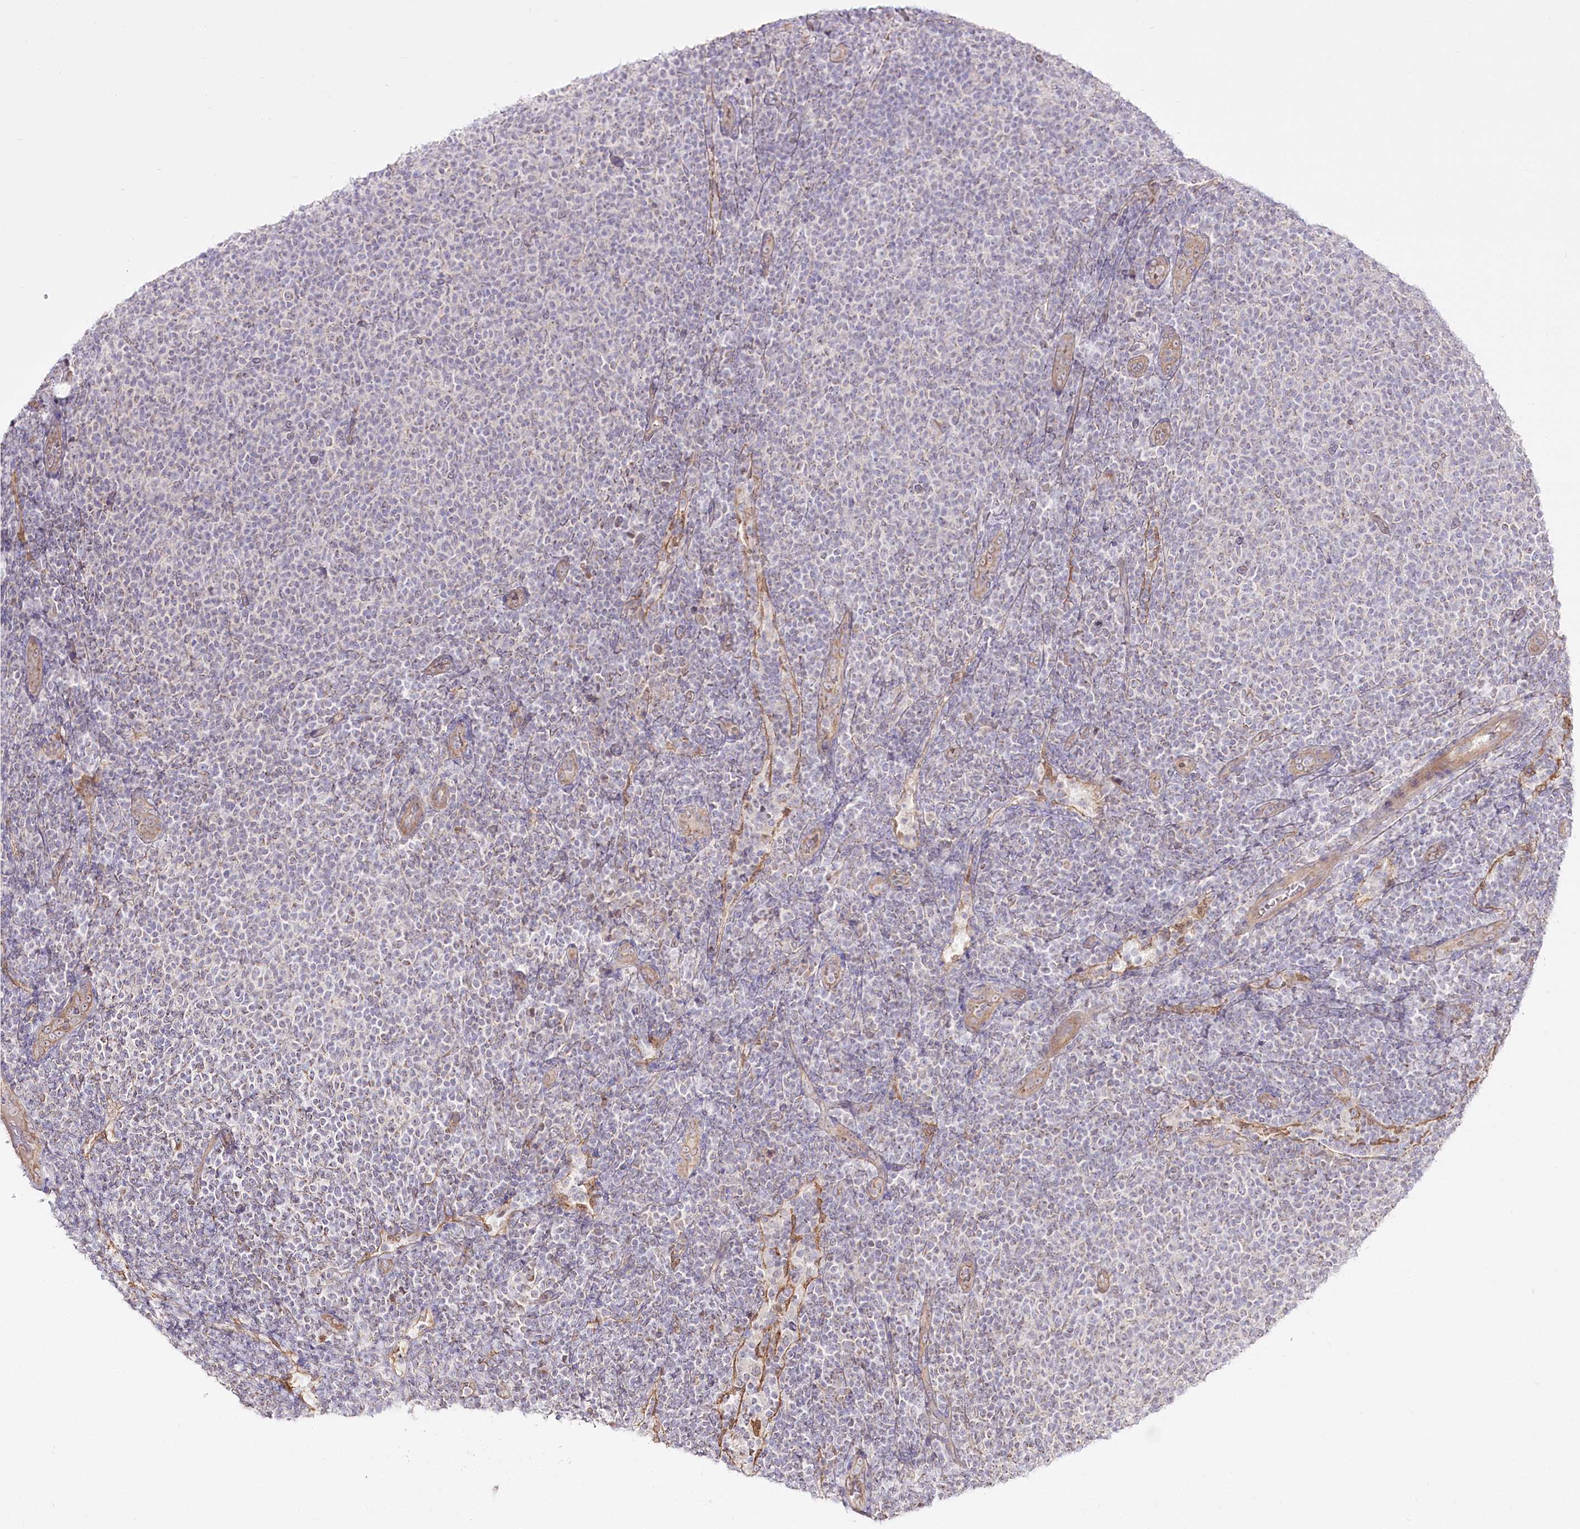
{"staining": {"intensity": "negative", "quantity": "none", "location": "none"}, "tissue": "lymphoma", "cell_type": "Tumor cells", "image_type": "cancer", "snomed": [{"axis": "morphology", "description": "Malignant lymphoma, non-Hodgkin's type, Low grade"}, {"axis": "topography", "description": "Lymph node"}], "caption": "A high-resolution photomicrograph shows immunohistochemistry (IHC) staining of low-grade malignant lymphoma, non-Hodgkin's type, which shows no significant staining in tumor cells.", "gene": "REXO2", "patient": {"sex": "male", "age": 66}}